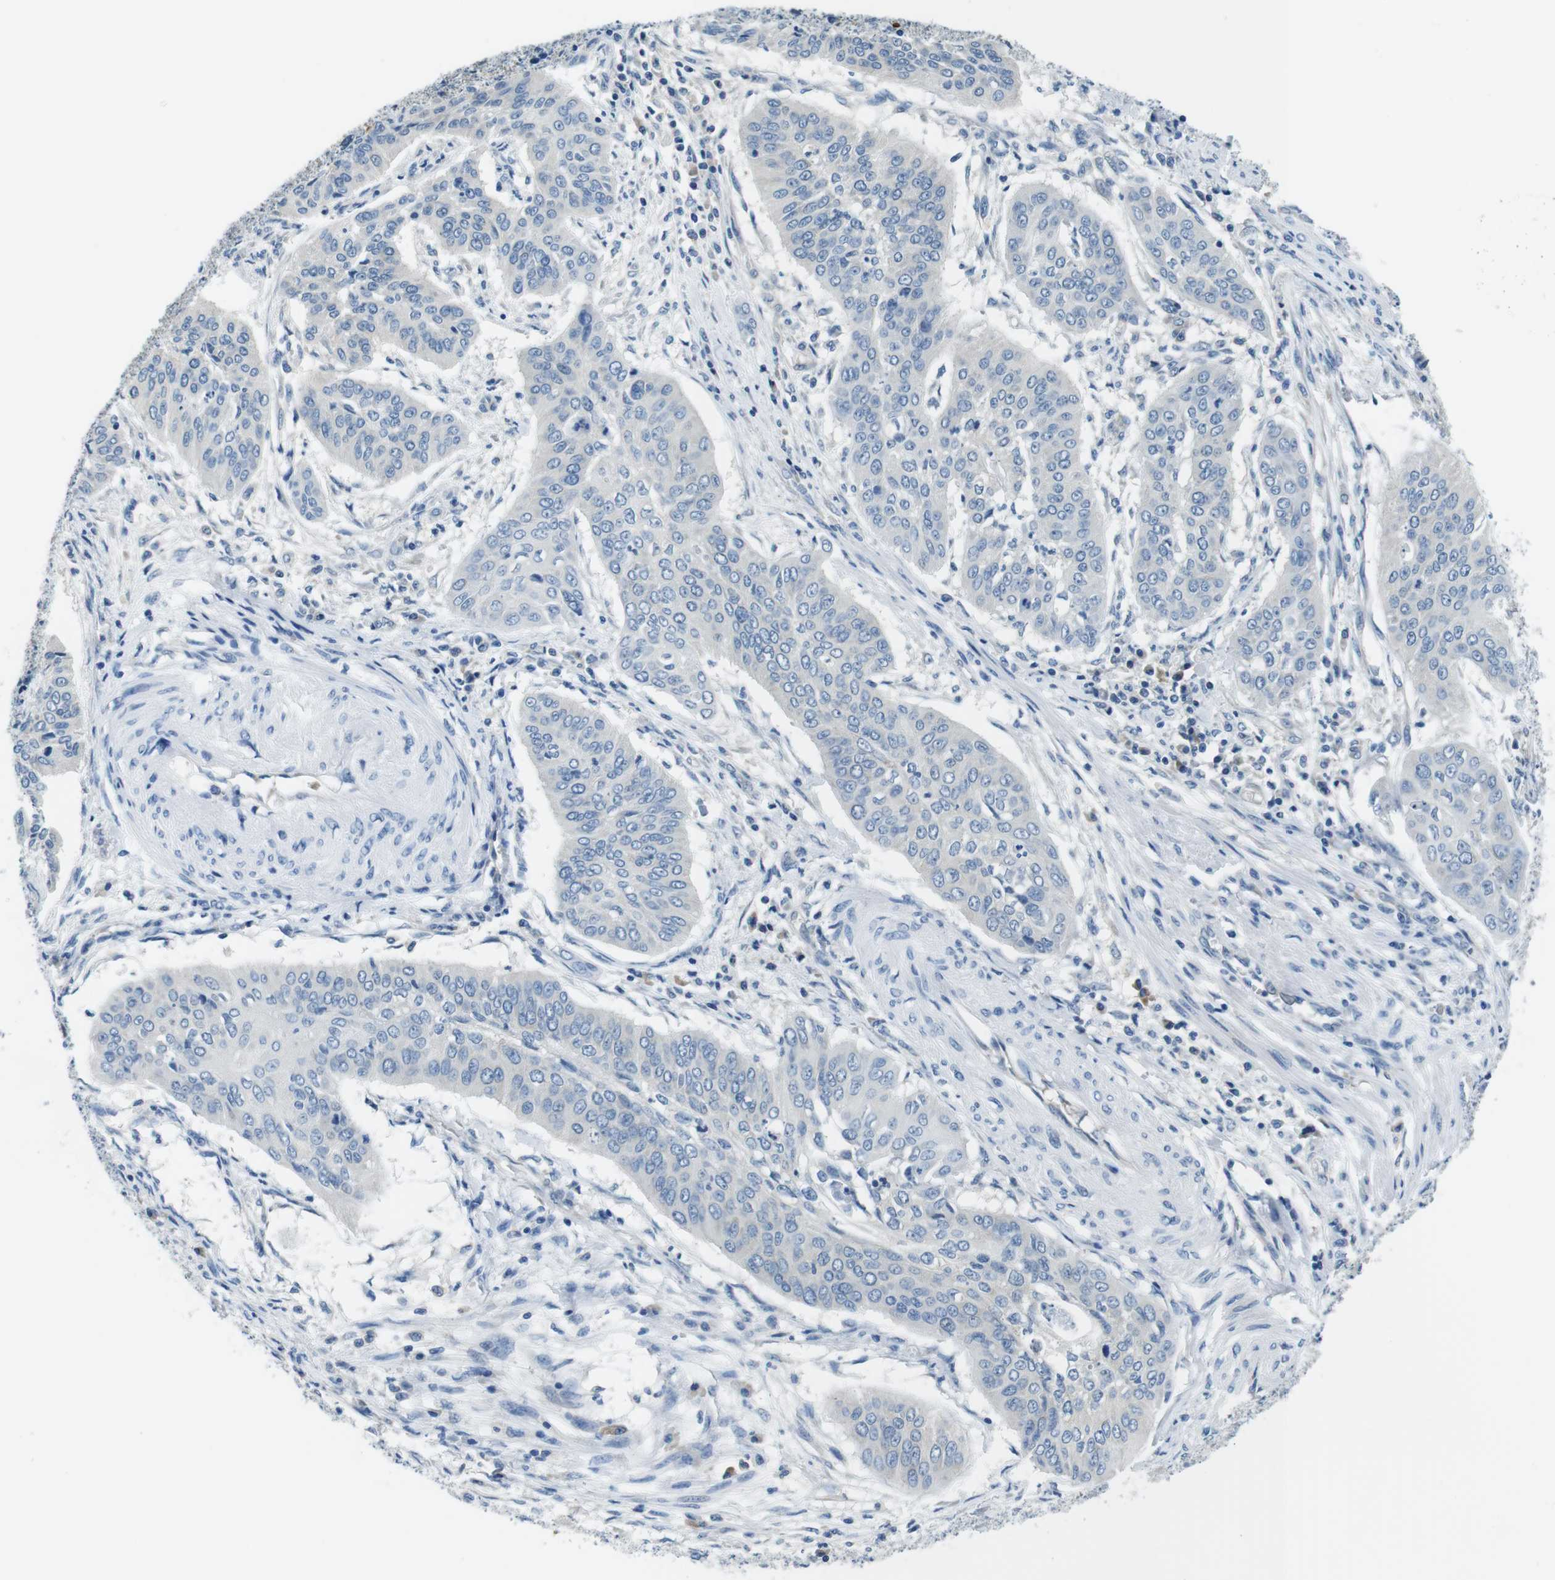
{"staining": {"intensity": "negative", "quantity": "none", "location": "none"}, "tissue": "cervical cancer", "cell_type": "Tumor cells", "image_type": "cancer", "snomed": [{"axis": "morphology", "description": "Normal tissue, NOS"}, {"axis": "morphology", "description": "Squamous cell carcinoma, NOS"}, {"axis": "topography", "description": "Cervix"}], "caption": "The histopathology image shows no staining of tumor cells in squamous cell carcinoma (cervical).", "gene": "EIF2B5", "patient": {"sex": "female", "age": 39}}